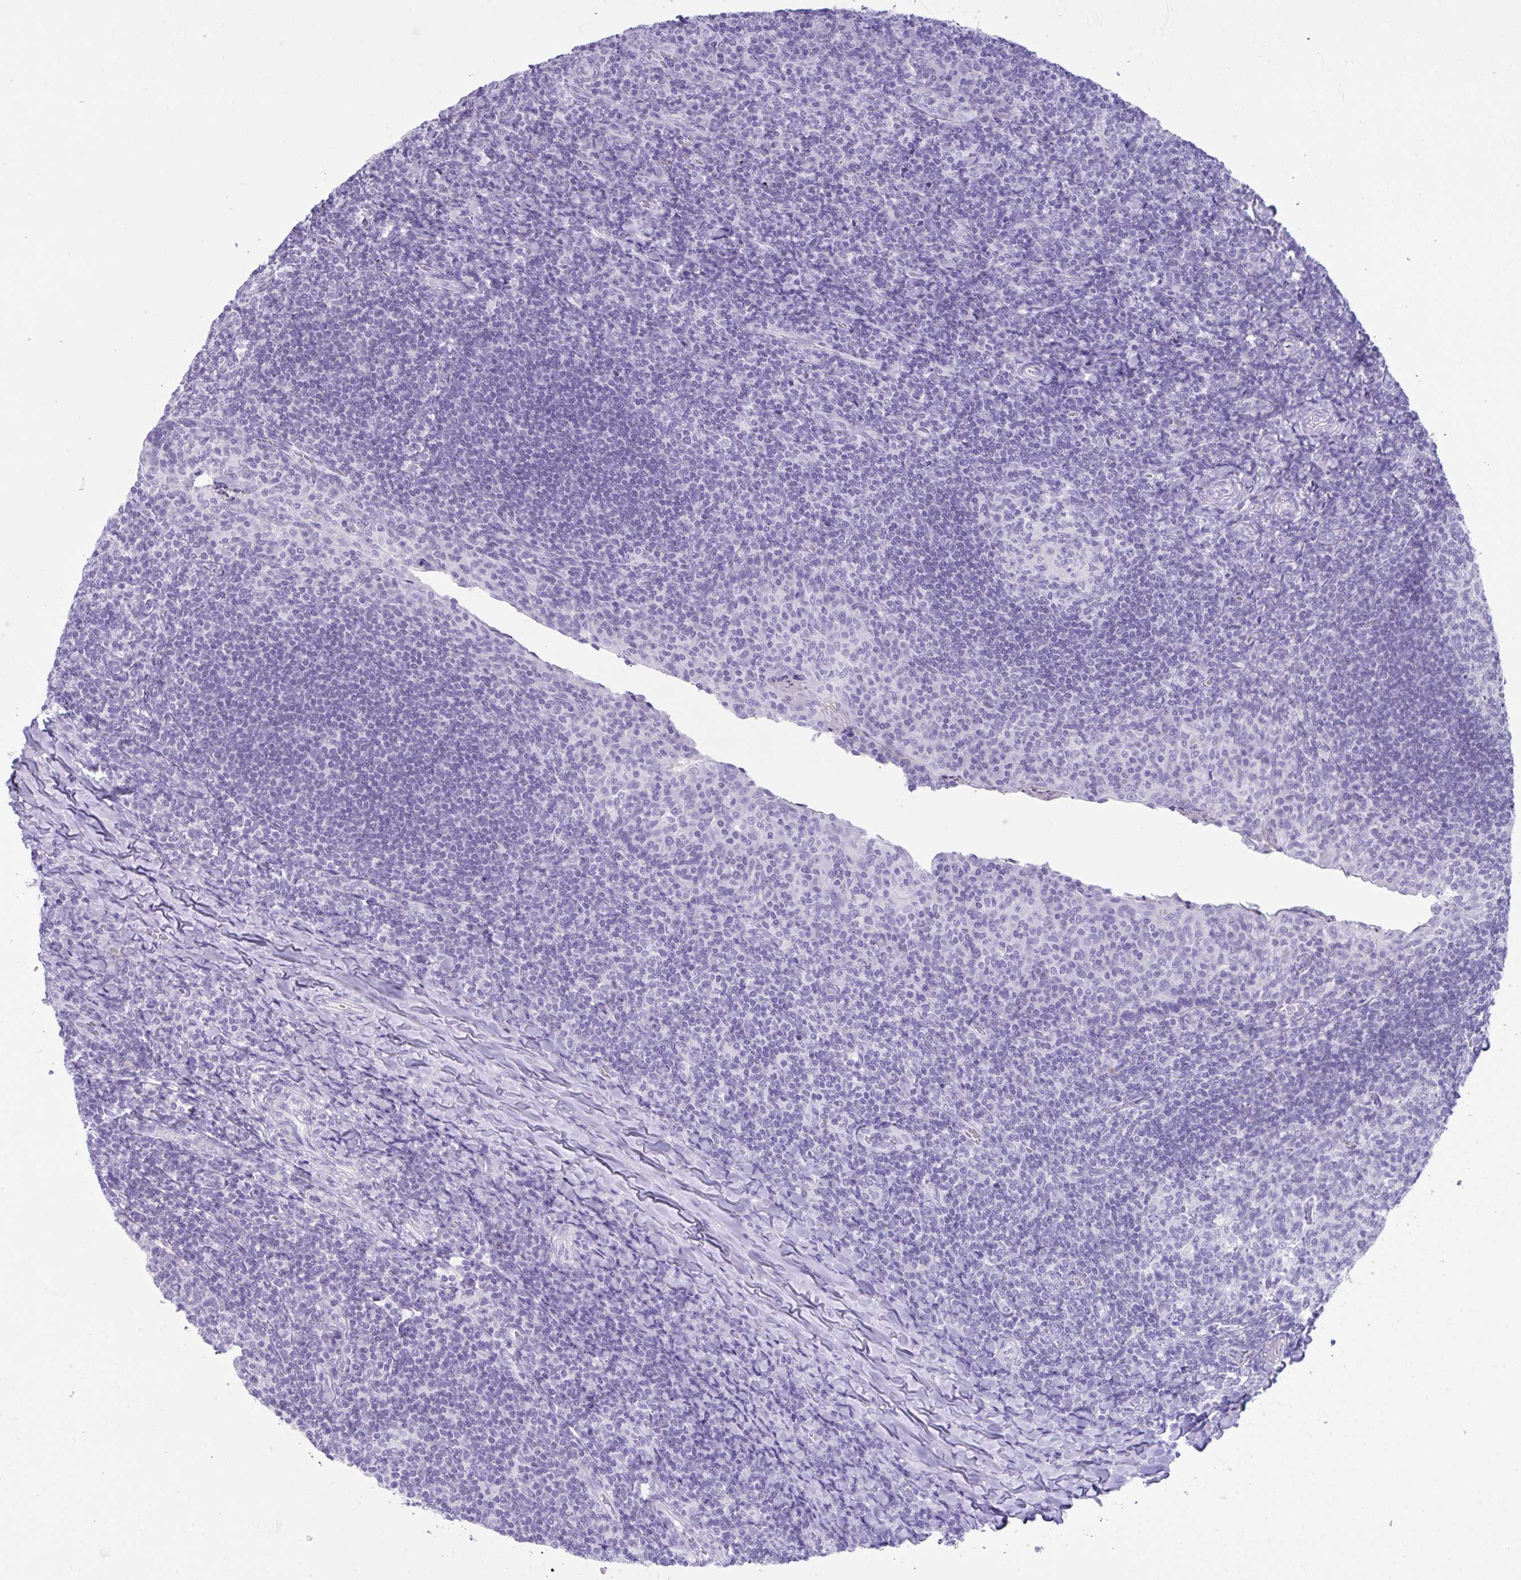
{"staining": {"intensity": "negative", "quantity": "none", "location": "none"}, "tissue": "tonsil", "cell_type": "Germinal center cells", "image_type": "normal", "snomed": [{"axis": "morphology", "description": "Normal tissue, NOS"}, {"axis": "topography", "description": "Tonsil"}], "caption": "High power microscopy micrograph of an IHC histopathology image of benign tonsil, revealing no significant staining in germinal center cells.", "gene": "PSCA", "patient": {"sex": "male", "age": 17}}